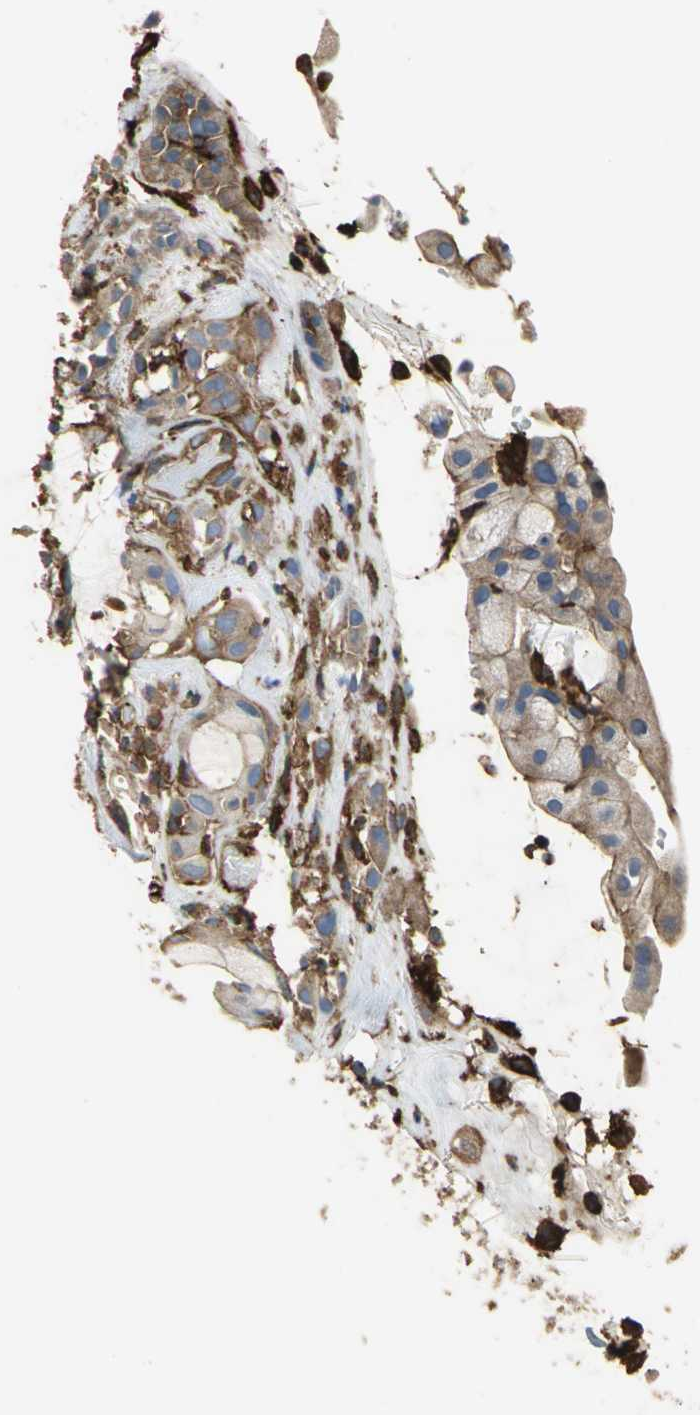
{"staining": {"intensity": "moderate", "quantity": ">75%", "location": "cytoplasmic/membranous"}, "tissue": "head and neck cancer", "cell_type": "Tumor cells", "image_type": "cancer", "snomed": [{"axis": "morphology", "description": "Squamous cell carcinoma, NOS"}, {"axis": "topography", "description": "Head-Neck"}], "caption": "Immunohistochemical staining of head and neck squamous cell carcinoma displays medium levels of moderate cytoplasmic/membranous protein expression in about >75% of tumor cells.", "gene": "TLN1", "patient": {"sex": "male", "age": 62}}